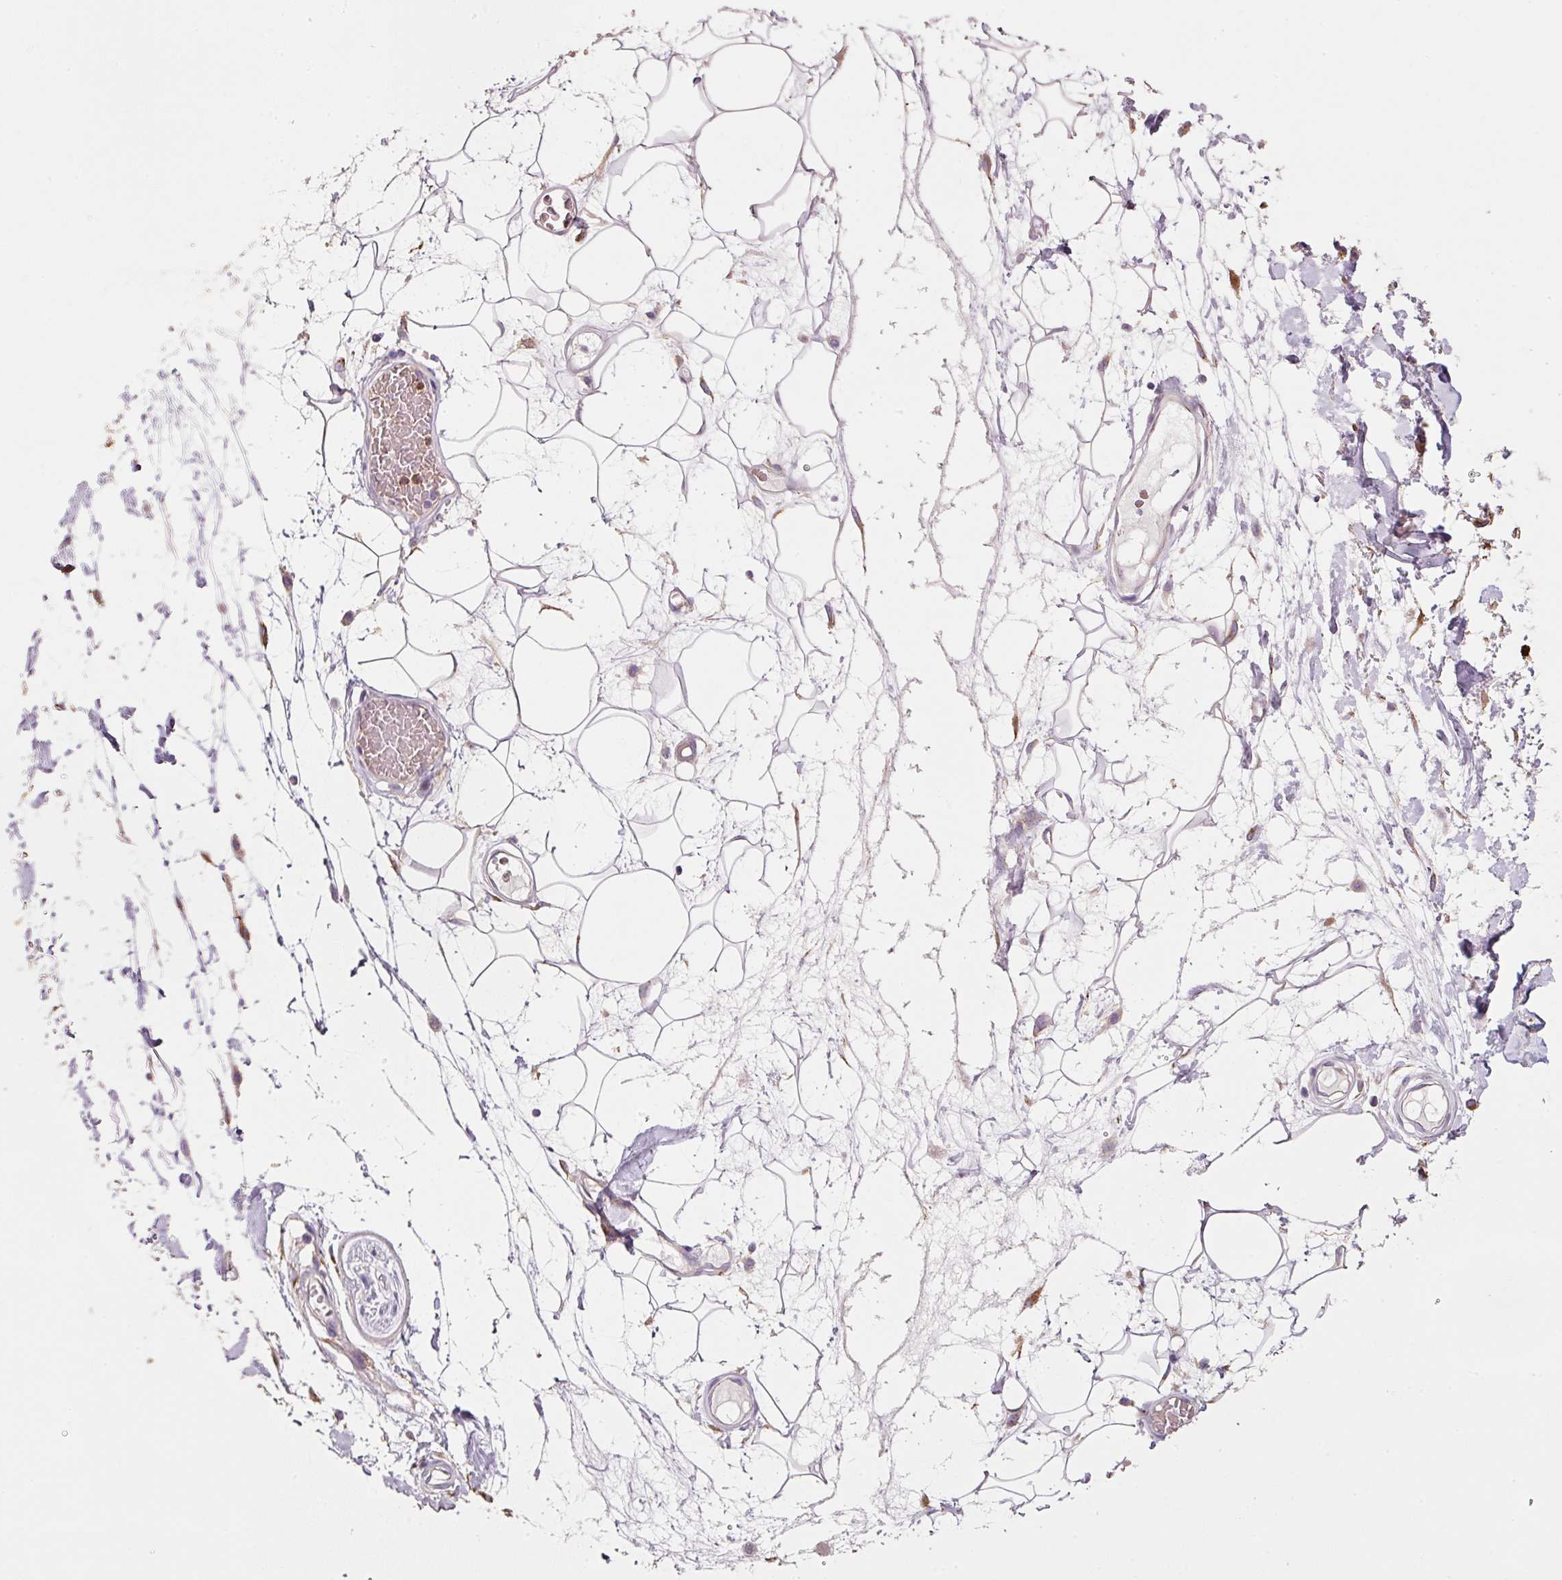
{"staining": {"intensity": "moderate", "quantity": "25%-75%", "location": "cytoplasmic/membranous"}, "tissue": "adipose tissue", "cell_type": "Adipocytes", "image_type": "normal", "snomed": [{"axis": "morphology", "description": "Normal tissue, NOS"}, {"axis": "topography", "description": "Vulva"}, {"axis": "topography", "description": "Peripheral nerve tissue"}], "caption": "This micrograph demonstrates IHC staining of unremarkable human adipose tissue, with medium moderate cytoplasmic/membranous staining in approximately 25%-75% of adipocytes.", "gene": "TMC8", "patient": {"sex": "female", "age": 68}}